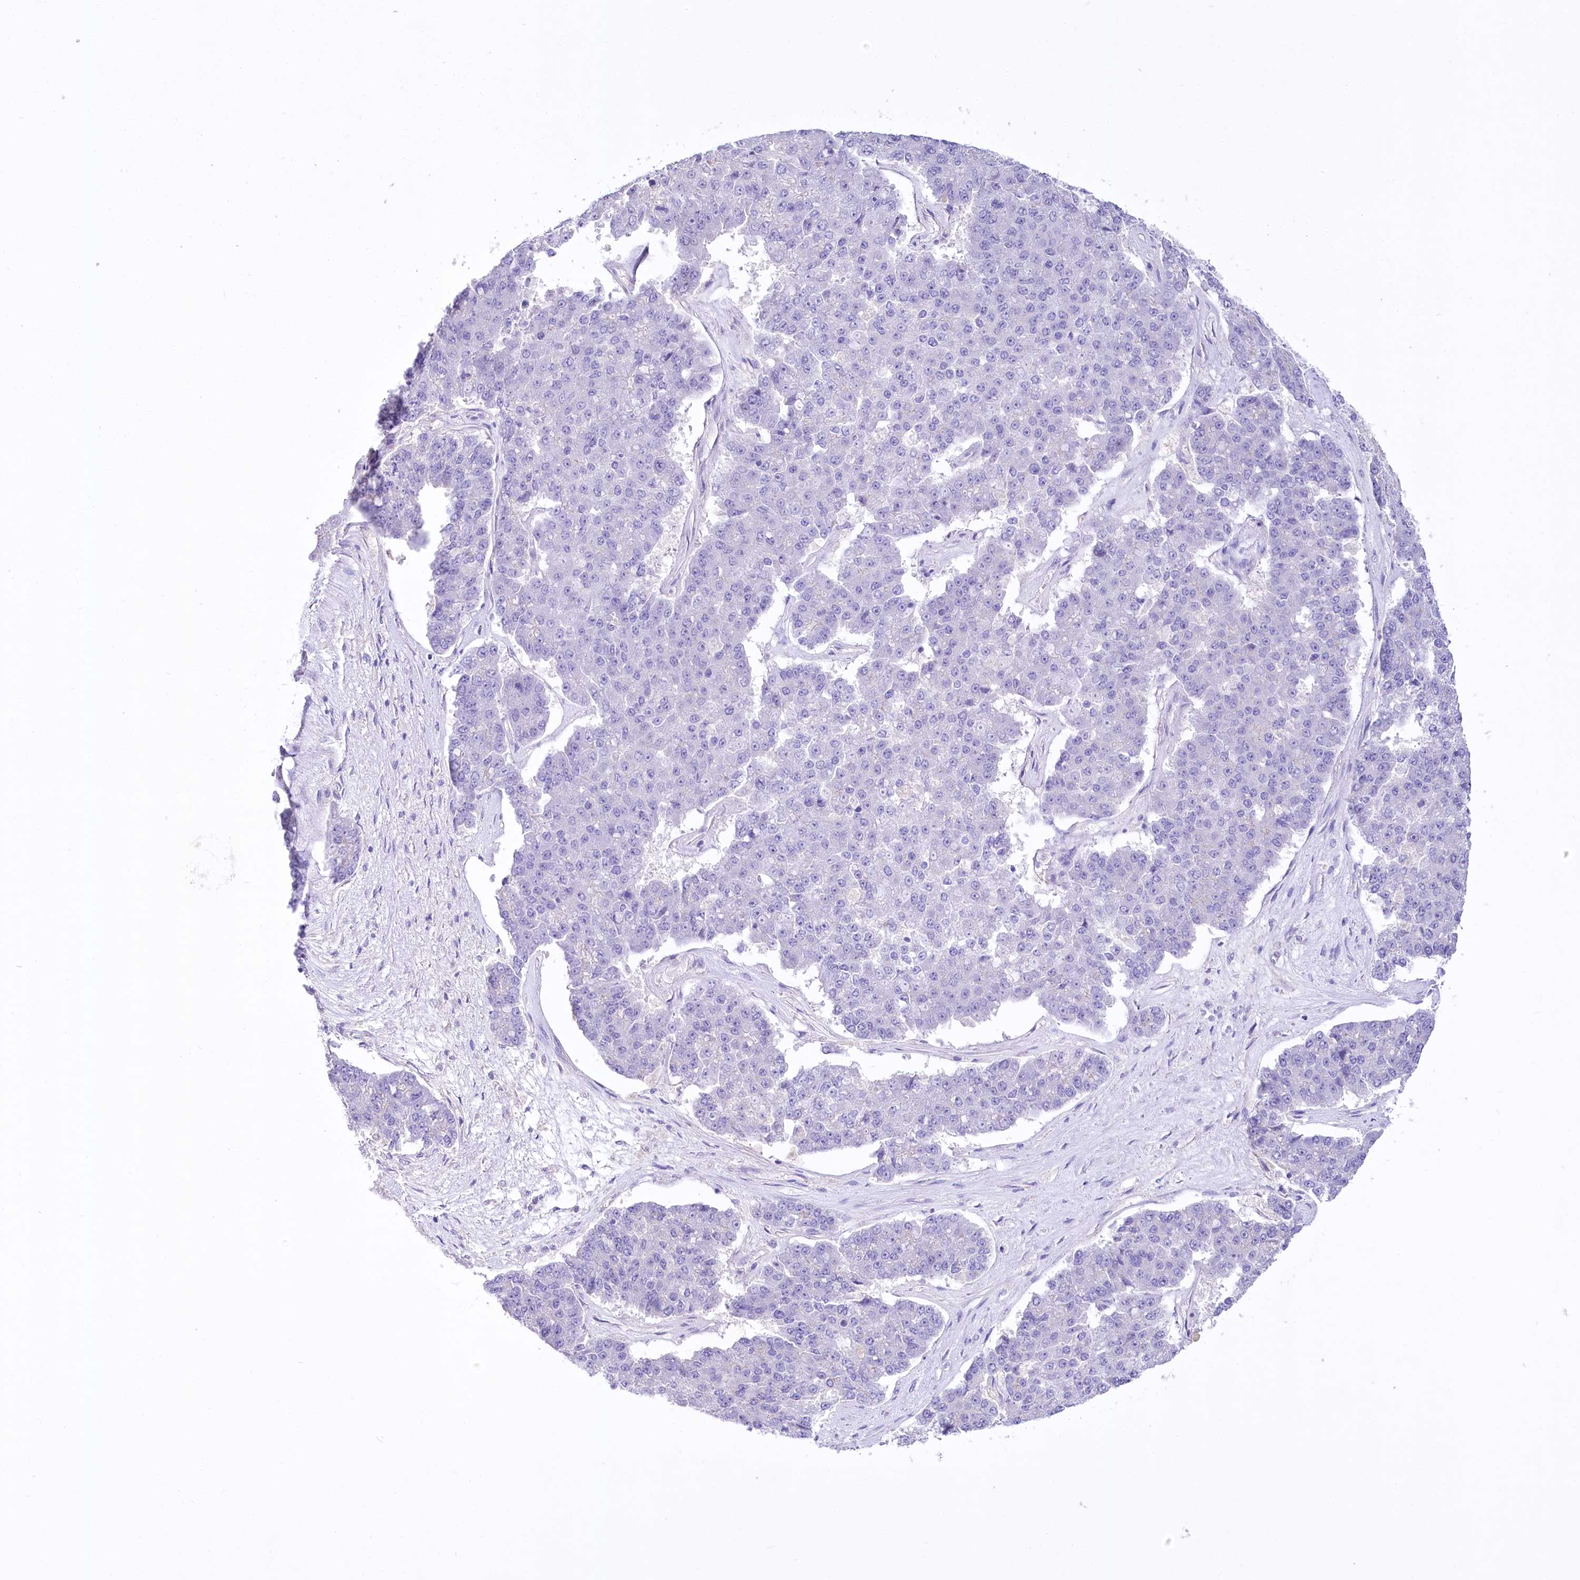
{"staining": {"intensity": "negative", "quantity": "none", "location": "none"}, "tissue": "pancreatic cancer", "cell_type": "Tumor cells", "image_type": "cancer", "snomed": [{"axis": "morphology", "description": "Adenocarcinoma, NOS"}, {"axis": "topography", "description": "Pancreas"}], "caption": "Protein analysis of pancreatic adenocarcinoma shows no significant expression in tumor cells.", "gene": "LRRC34", "patient": {"sex": "male", "age": 50}}